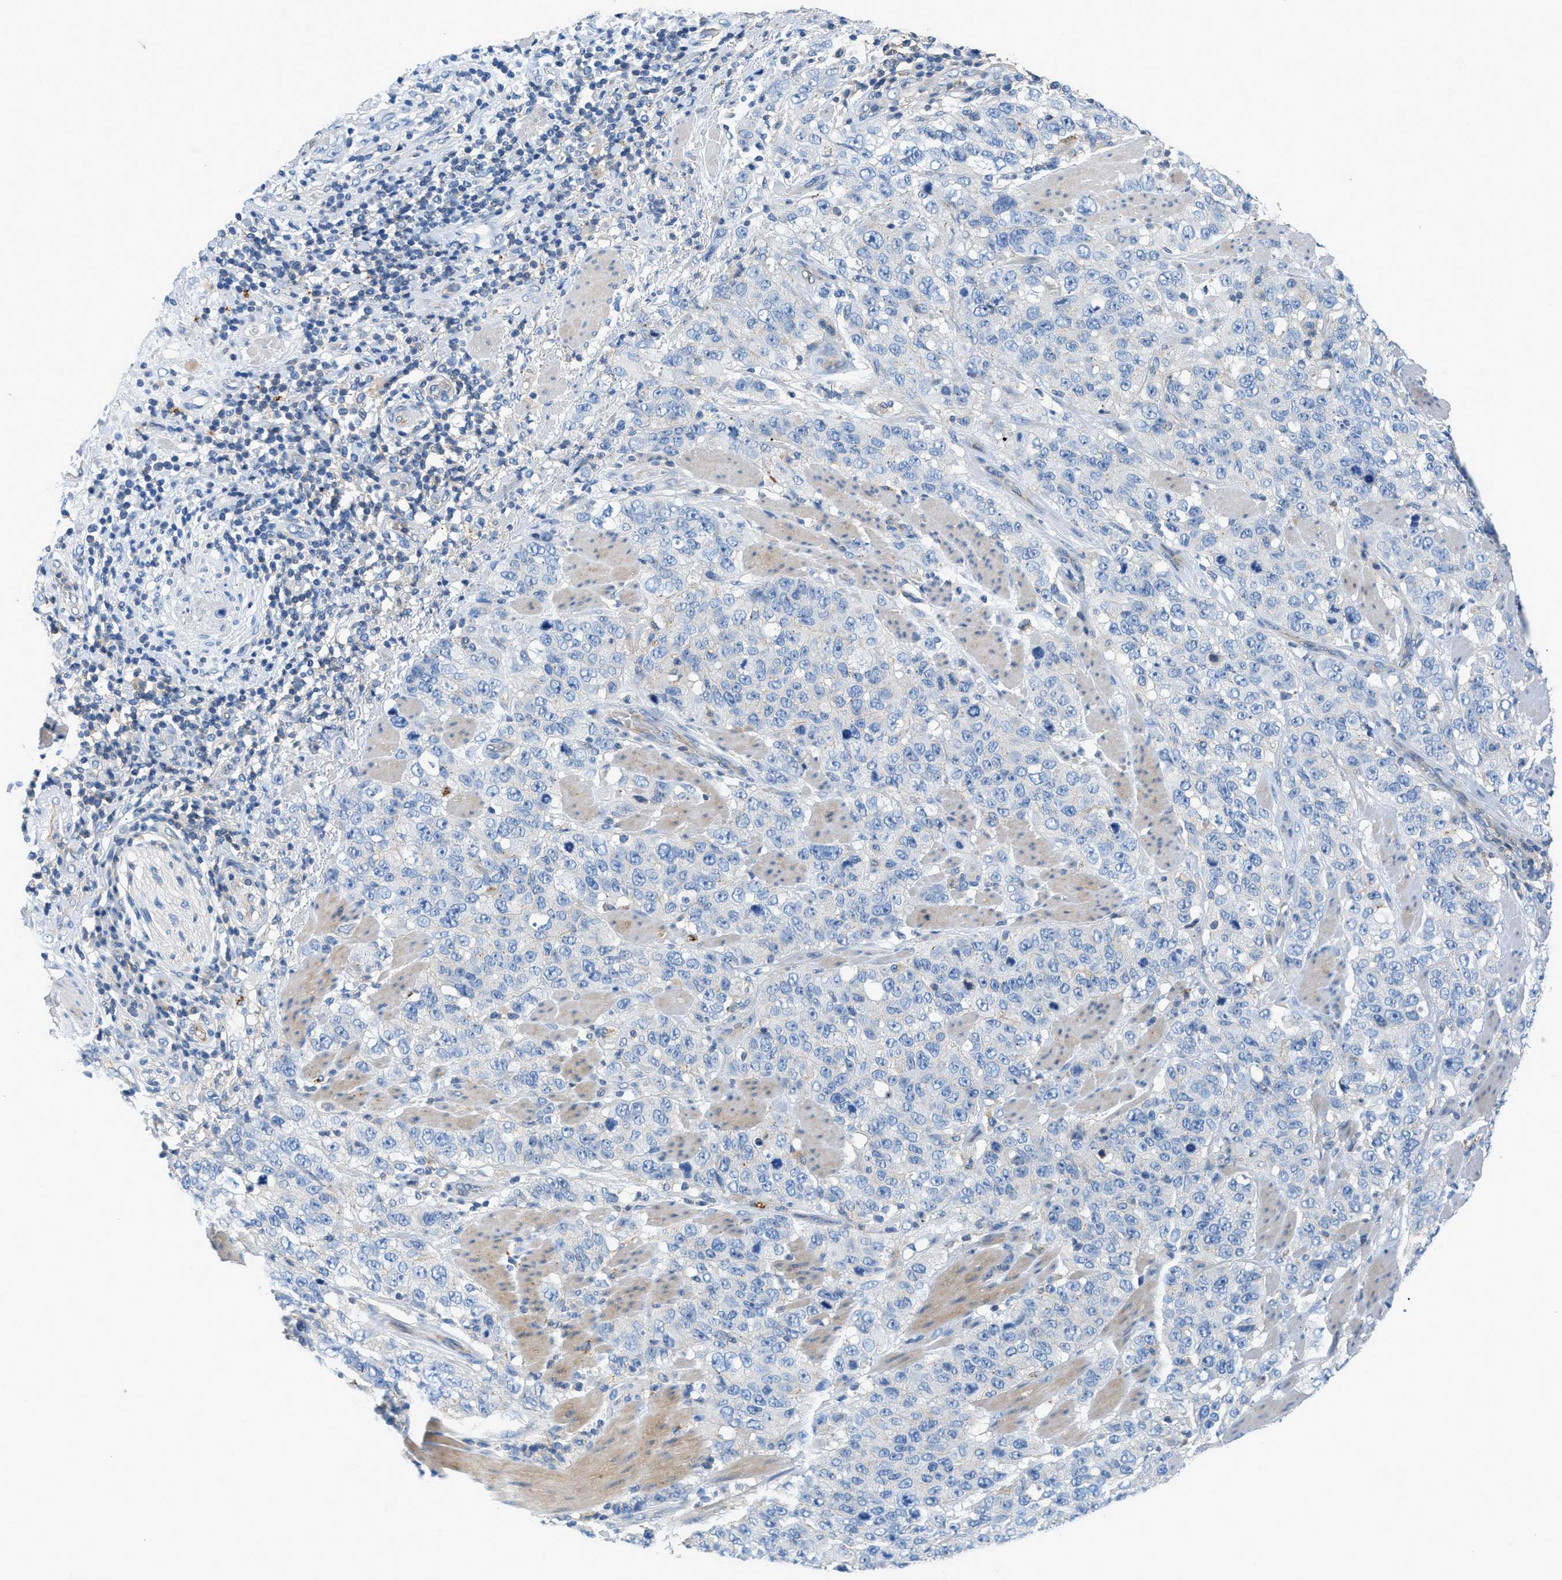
{"staining": {"intensity": "negative", "quantity": "none", "location": "none"}, "tissue": "stomach cancer", "cell_type": "Tumor cells", "image_type": "cancer", "snomed": [{"axis": "morphology", "description": "Adenocarcinoma, NOS"}, {"axis": "topography", "description": "Stomach"}], "caption": "Immunohistochemistry of stomach cancer displays no expression in tumor cells.", "gene": "ORAI1", "patient": {"sex": "male", "age": 48}}